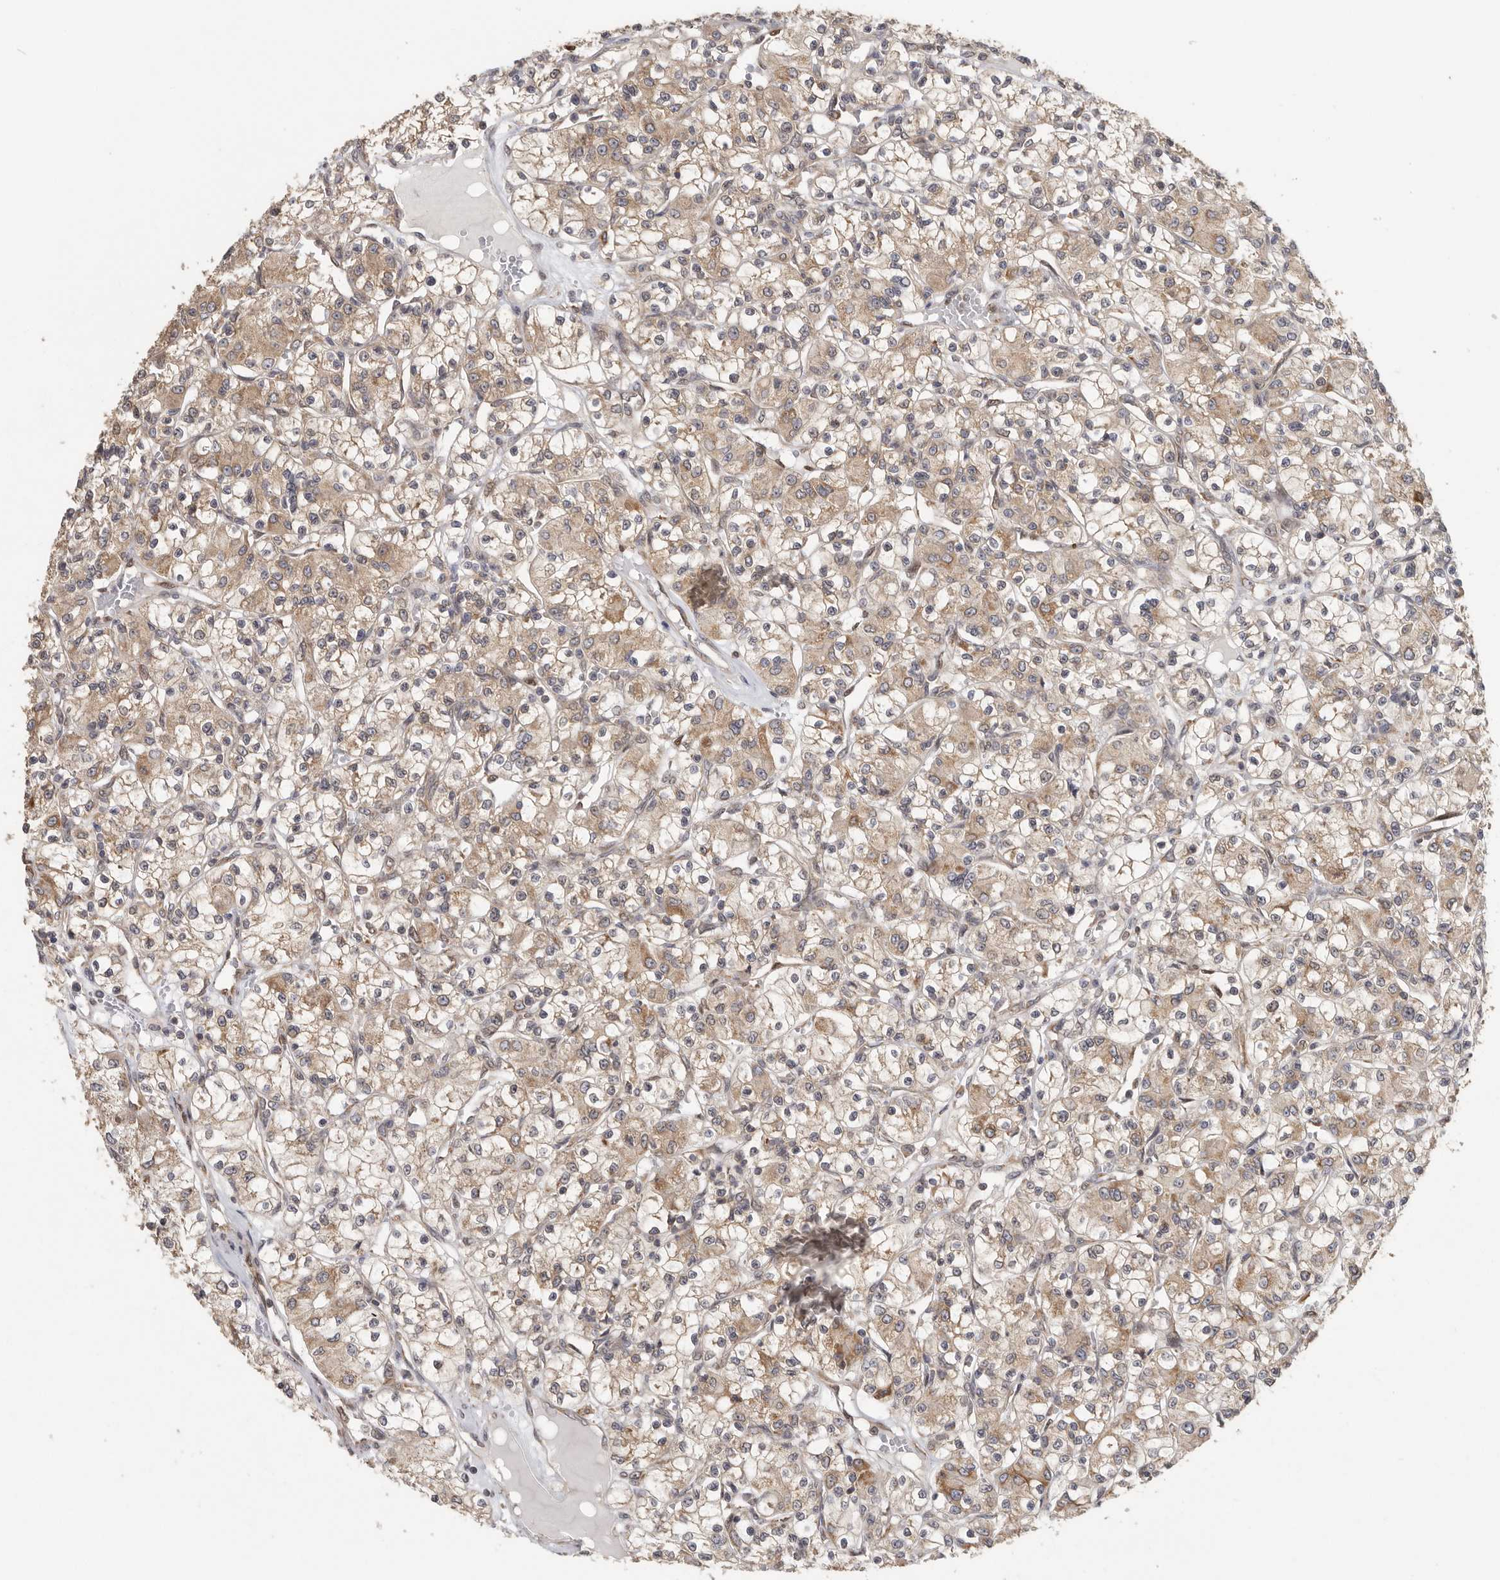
{"staining": {"intensity": "moderate", "quantity": ">75%", "location": "cytoplasmic/membranous"}, "tissue": "renal cancer", "cell_type": "Tumor cells", "image_type": "cancer", "snomed": [{"axis": "morphology", "description": "Adenocarcinoma, NOS"}, {"axis": "topography", "description": "Kidney"}], "caption": "IHC of human renal cancer (adenocarcinoma) exhibits medium levels of moderate cytoplasmic/membranous staining in about >75% of tumor cells. (brown staining indicates protein expression, while blue staining denotes nuclei).", "gene": "CCT8", "patient": {"sex": "female", "age": 59}}